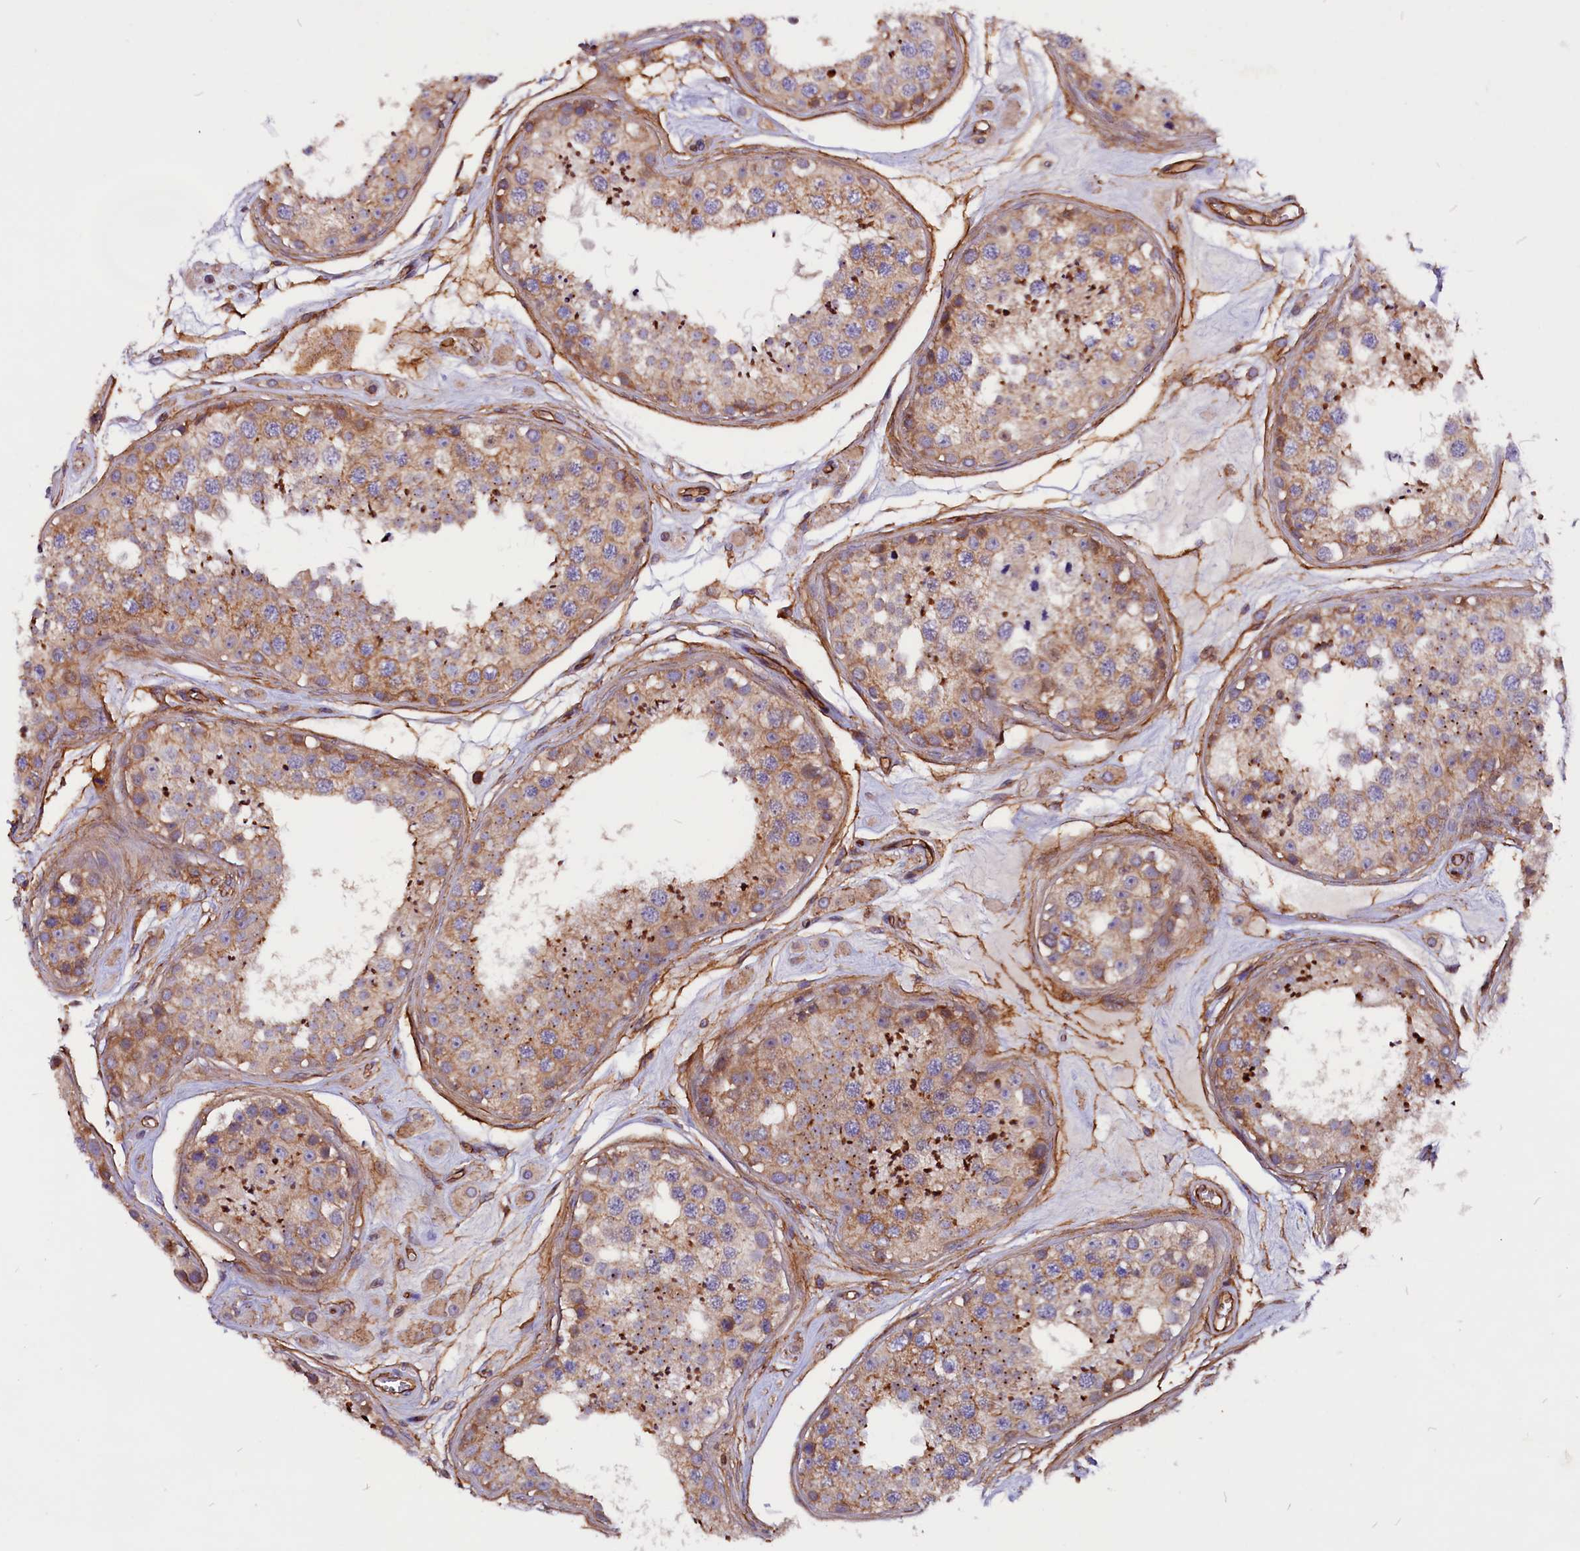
{"staining": {"intensity": "moderate", "quantity": "25%-75%", "location": "cytoplasmic/membranous"}, "tissue": "testis", "cell_type": "Cells in seminiferous ducts", "image_type": "normal", "snomed": [{"axis": "morphology", "description": "Normal tissue, NOS"}, {"axis": "topography", "description": "Testis"}], "caption": "DAB immunohistochemical staining of normal testis demonstrates moderate cytoplasmic/membranous protein expression in about 25%-75% of cells in seminiferous ducts. Nuclei are stained in blue.", "gene": "ZNF749", "patient": {"sex": "male", "age": 25}}